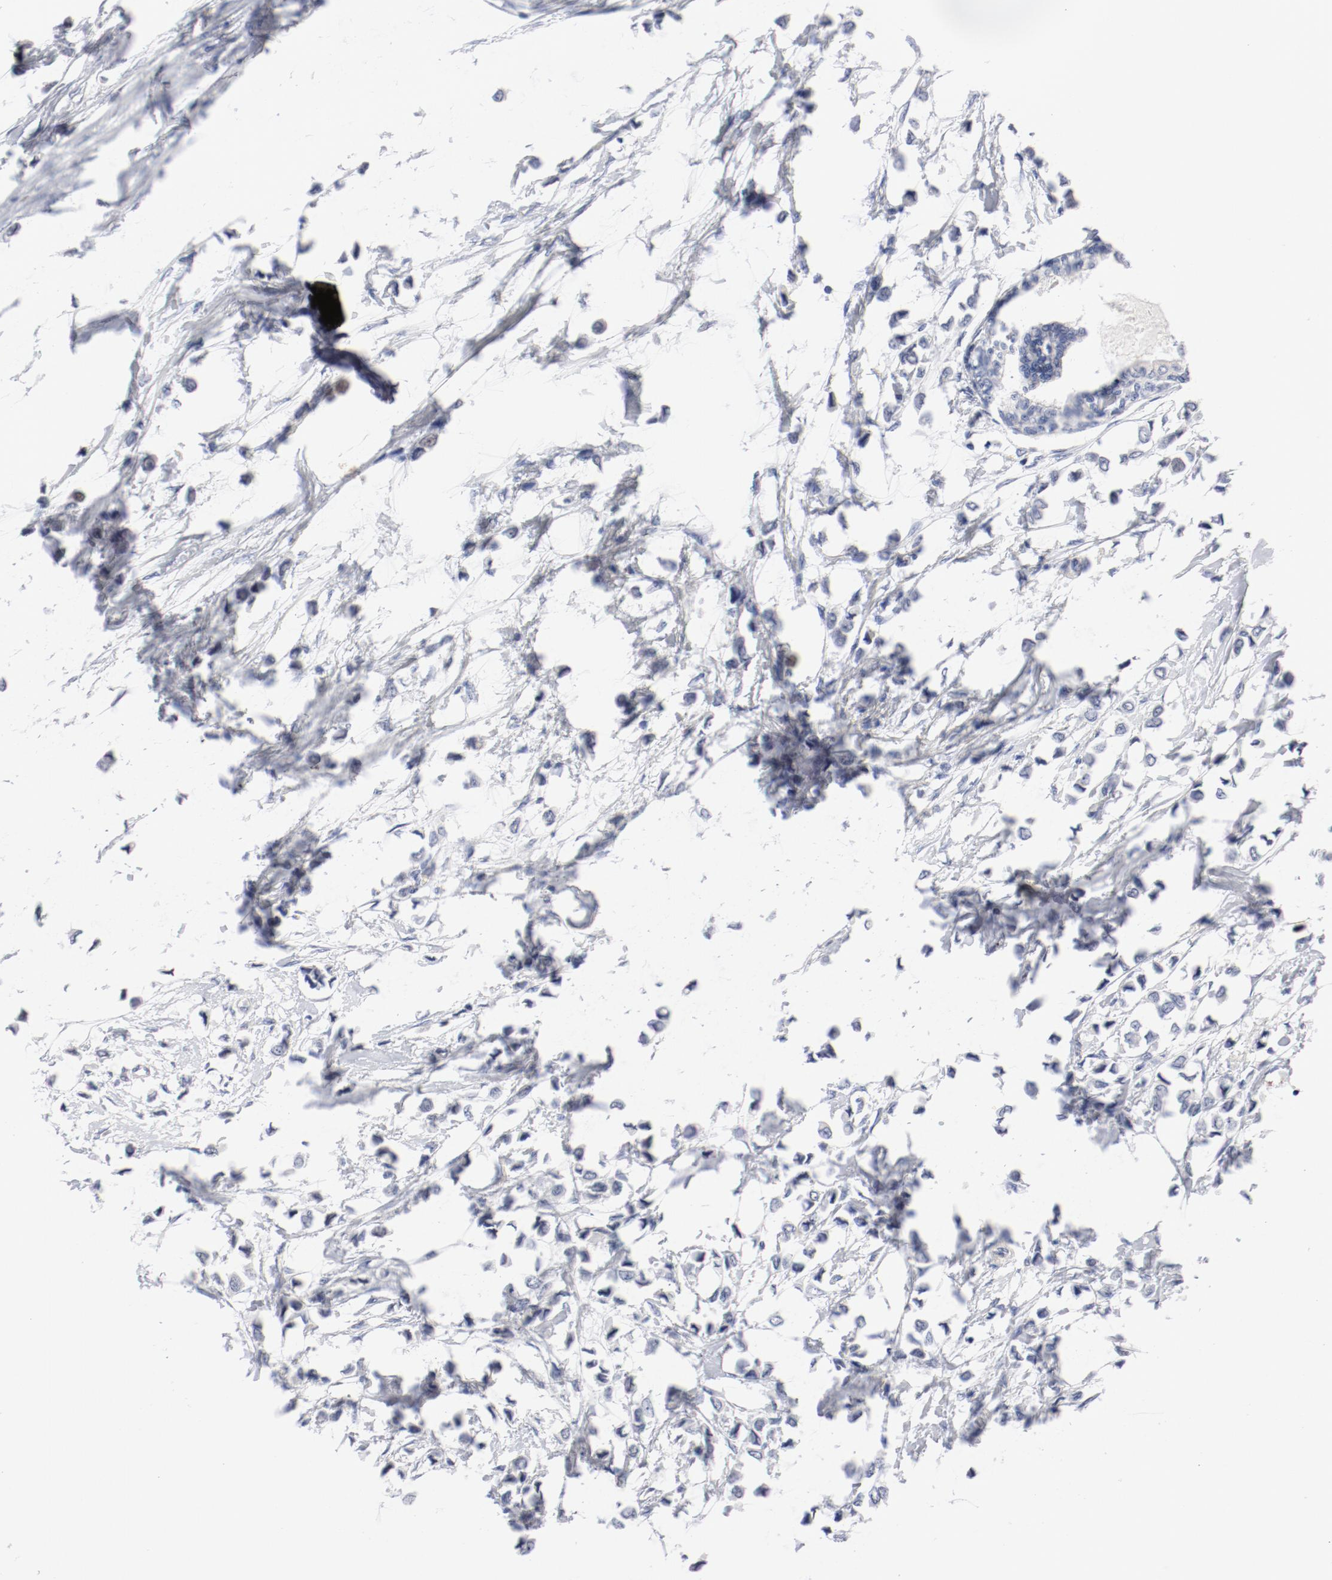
{"staining": {"intensity": "negative", "quantity": "none", "location": "none"}, "tissue": "breast cancer", "cell_type": "Tumor cells", "image_type": "cancer", "snomed": [{"axis": "morphology", "description": "Lobular carcinoma"}, {"axis": "topography", "description": "Breast"}], "caption": "Micrograph shows no significant protein expression in tumor cells of breast cancer.", "gene": "KCNK13", "patient": {"sex": "female", "age": 51}}